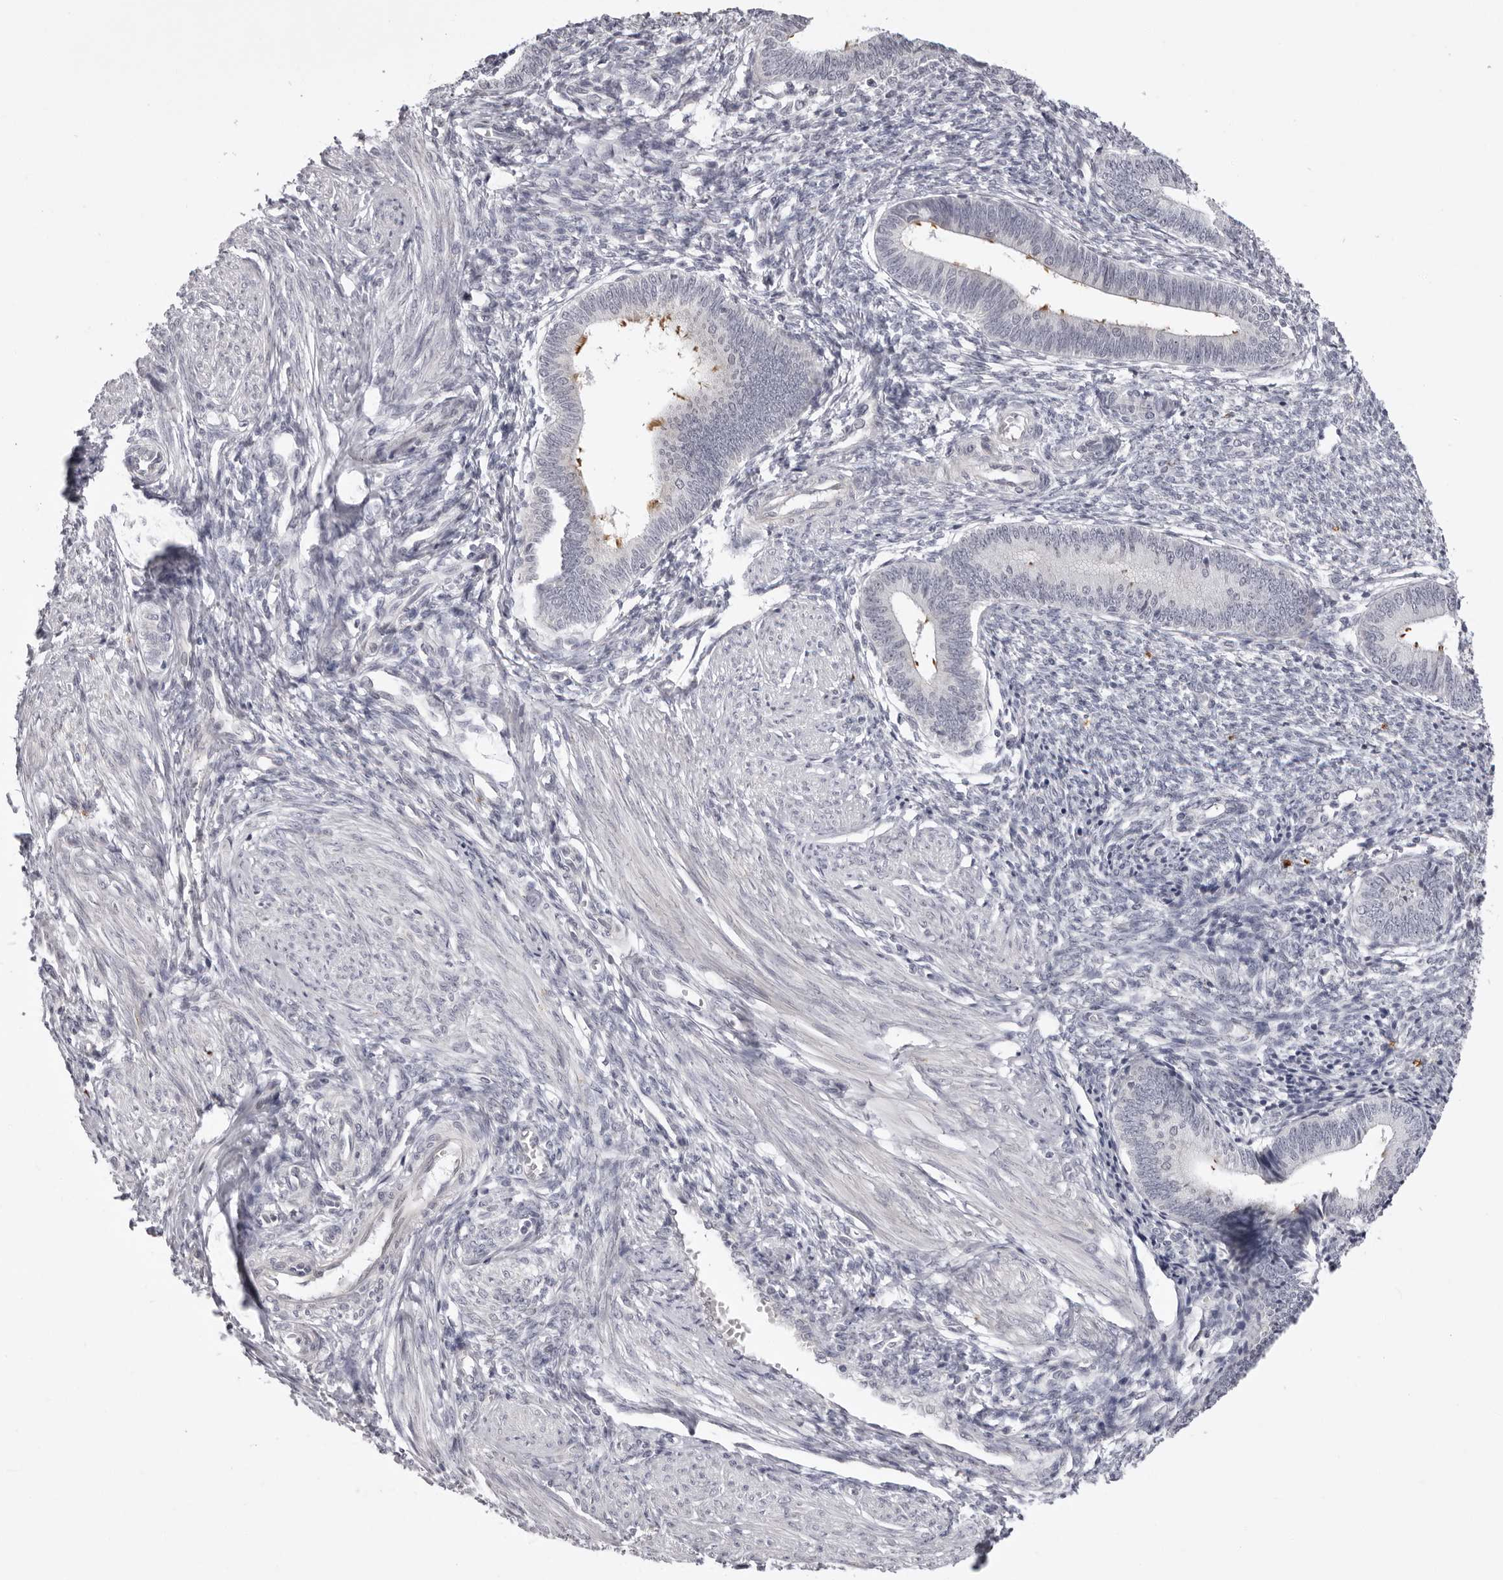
{"staining": {"intensity": "negative", "quantity": "none", "location": "none"}, "tissue": "endometrium", "cell_type": "Cells in endometrial stroma", "image_type": "normal", "snomed": [{"axis": "morphology", "description": "Normal tissue, NOS"}, {"axis": "topography", "description": "Endometrium"}], "caption": "Protein analysis of normal endometrium reveals no significant staining in cells in endometrial stroma.", "gene": "SUGCT", "patient": {"sex": "female", "age": 46}}